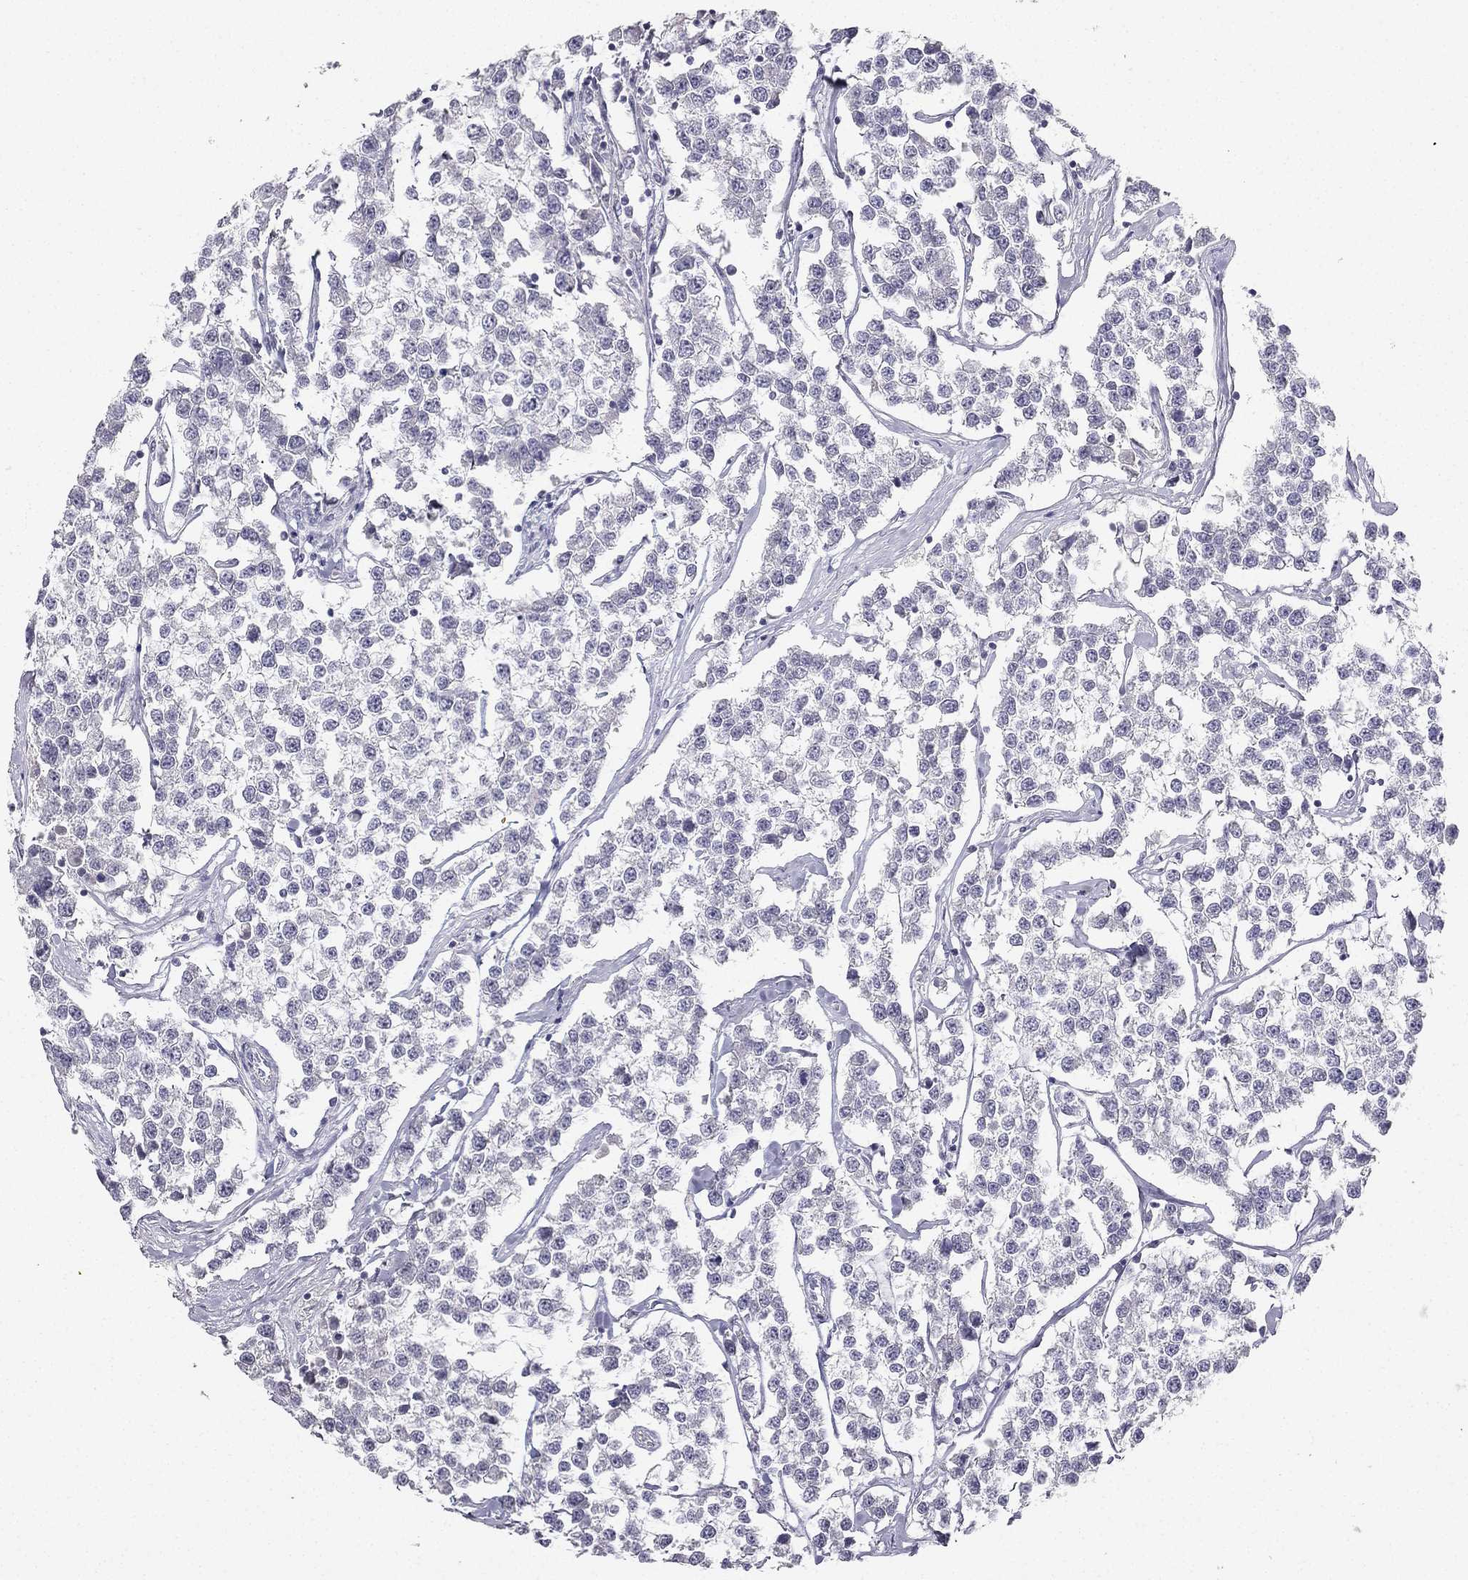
{"staining": {"intensity": "negative", "quantity": "none", "location": "none"}, "tissue": "testis cancer", "cell_type": "Tumor cells", "image_type": "cancer", "snomed": [{"axis": "morphology", "description": "Seminoma, NOS"}, {"axis": "topography", "description": "Testis"}], "caption": "This histopathology image is of testis cancer (seminoma) stained with IHC to label a protein in brown with the nuclei are counter-stained blue. There is no expression in tumor cells. Brightfield microscopy of immunohistochemistry (IHC) stained with DAB (3,3'-diaminobenzidine) (brown) and hematoxylin (blue), captured at high magnification.", "gene": "CALB2", "patient": {"sex": "male", "age": 59}}